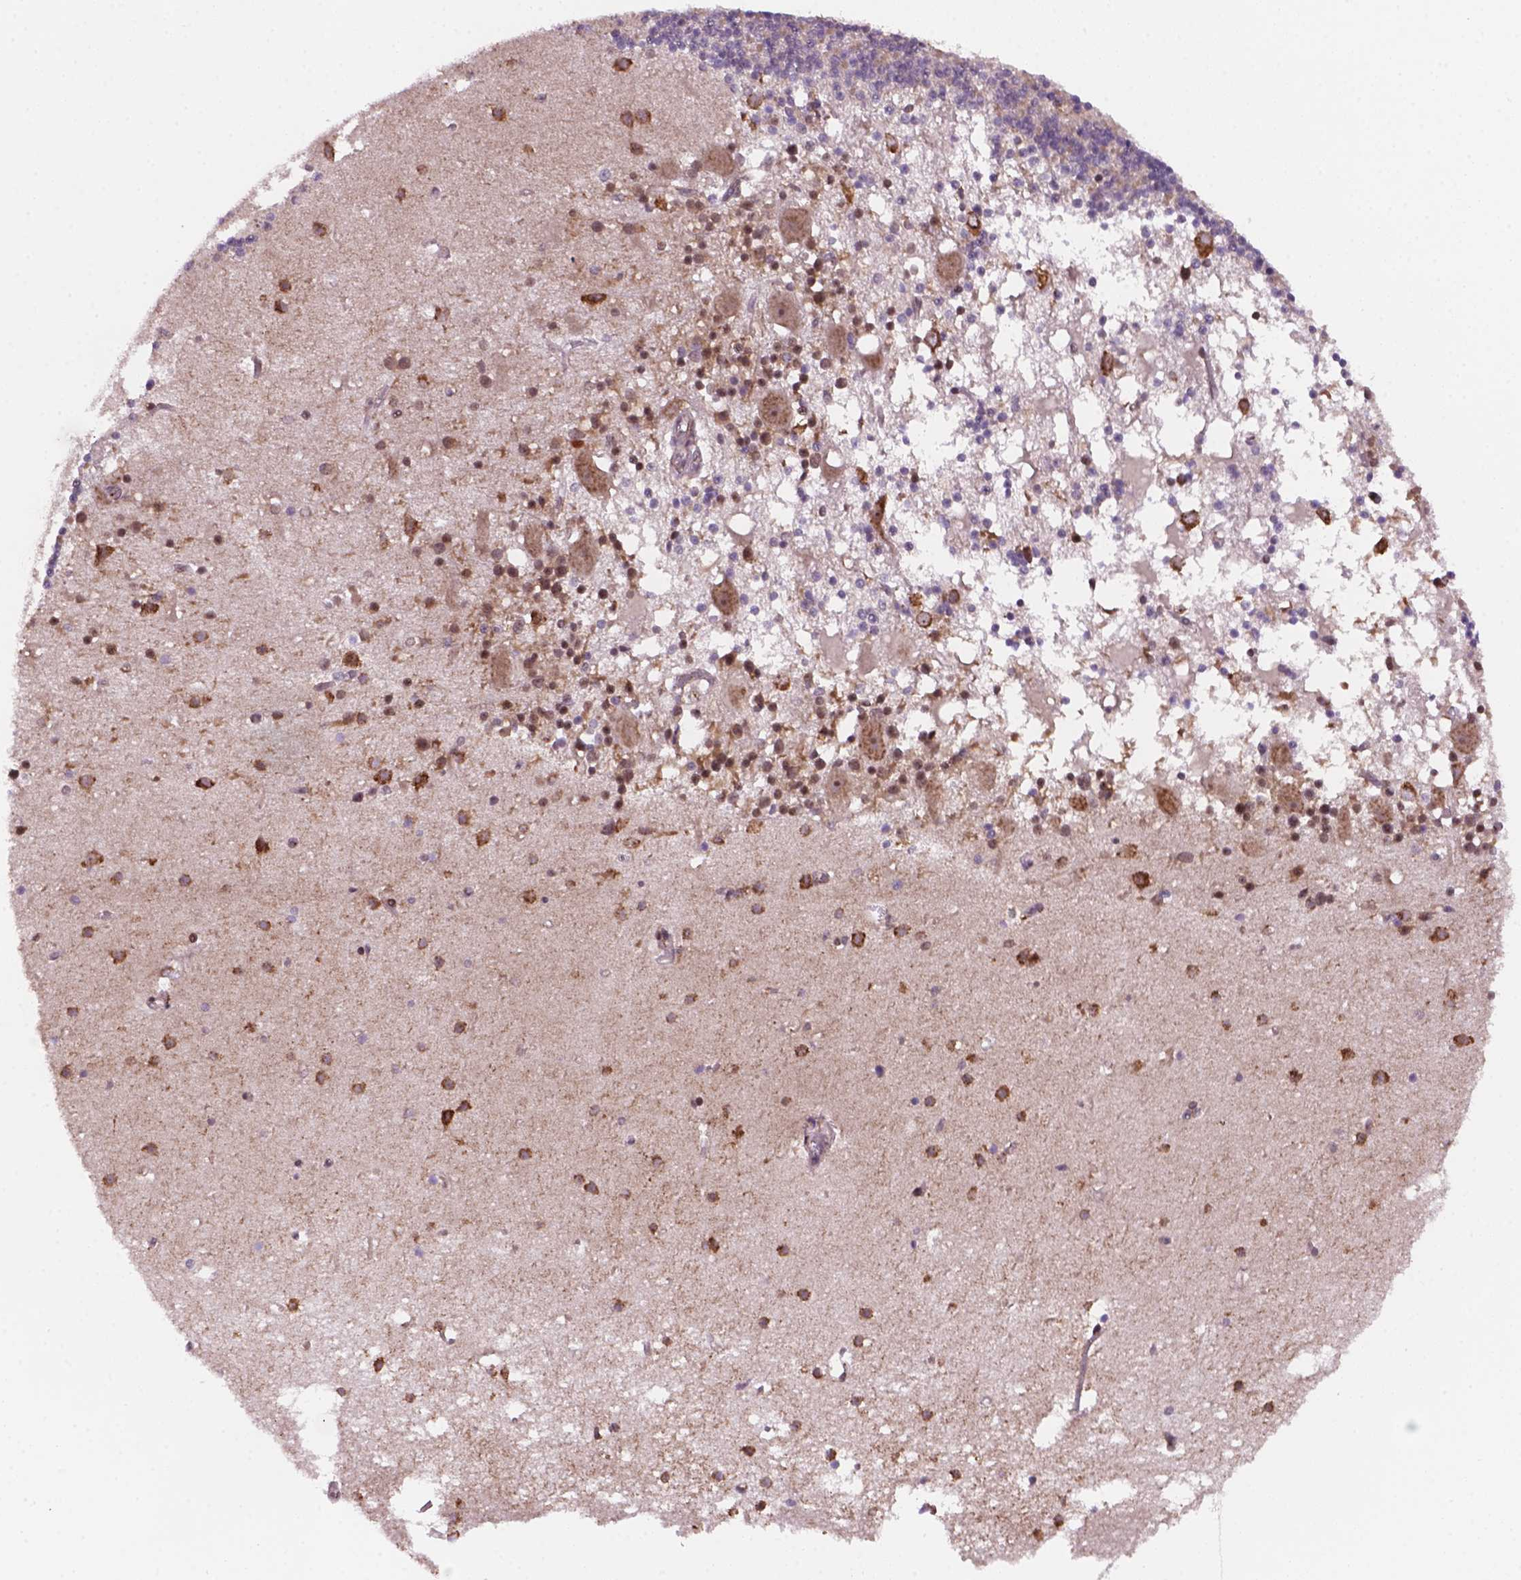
{"staining": {"intensity": "negative", "quantity": "none", "location": "none"}, "tissue": "cerebellum", "cell_type": "Cells in granular layer", "image_type": "normal", "snomed": [{"axis": "morphology", "description": "Normal tissue, NOS"}, {"axis": "topography", "description": "Cerebellum"}], "caption": "Cells in granular layer show no significant staining in benign cerebellum.", "gene": "FNIP1", "patient": {"sex": "male", "age": 70}}